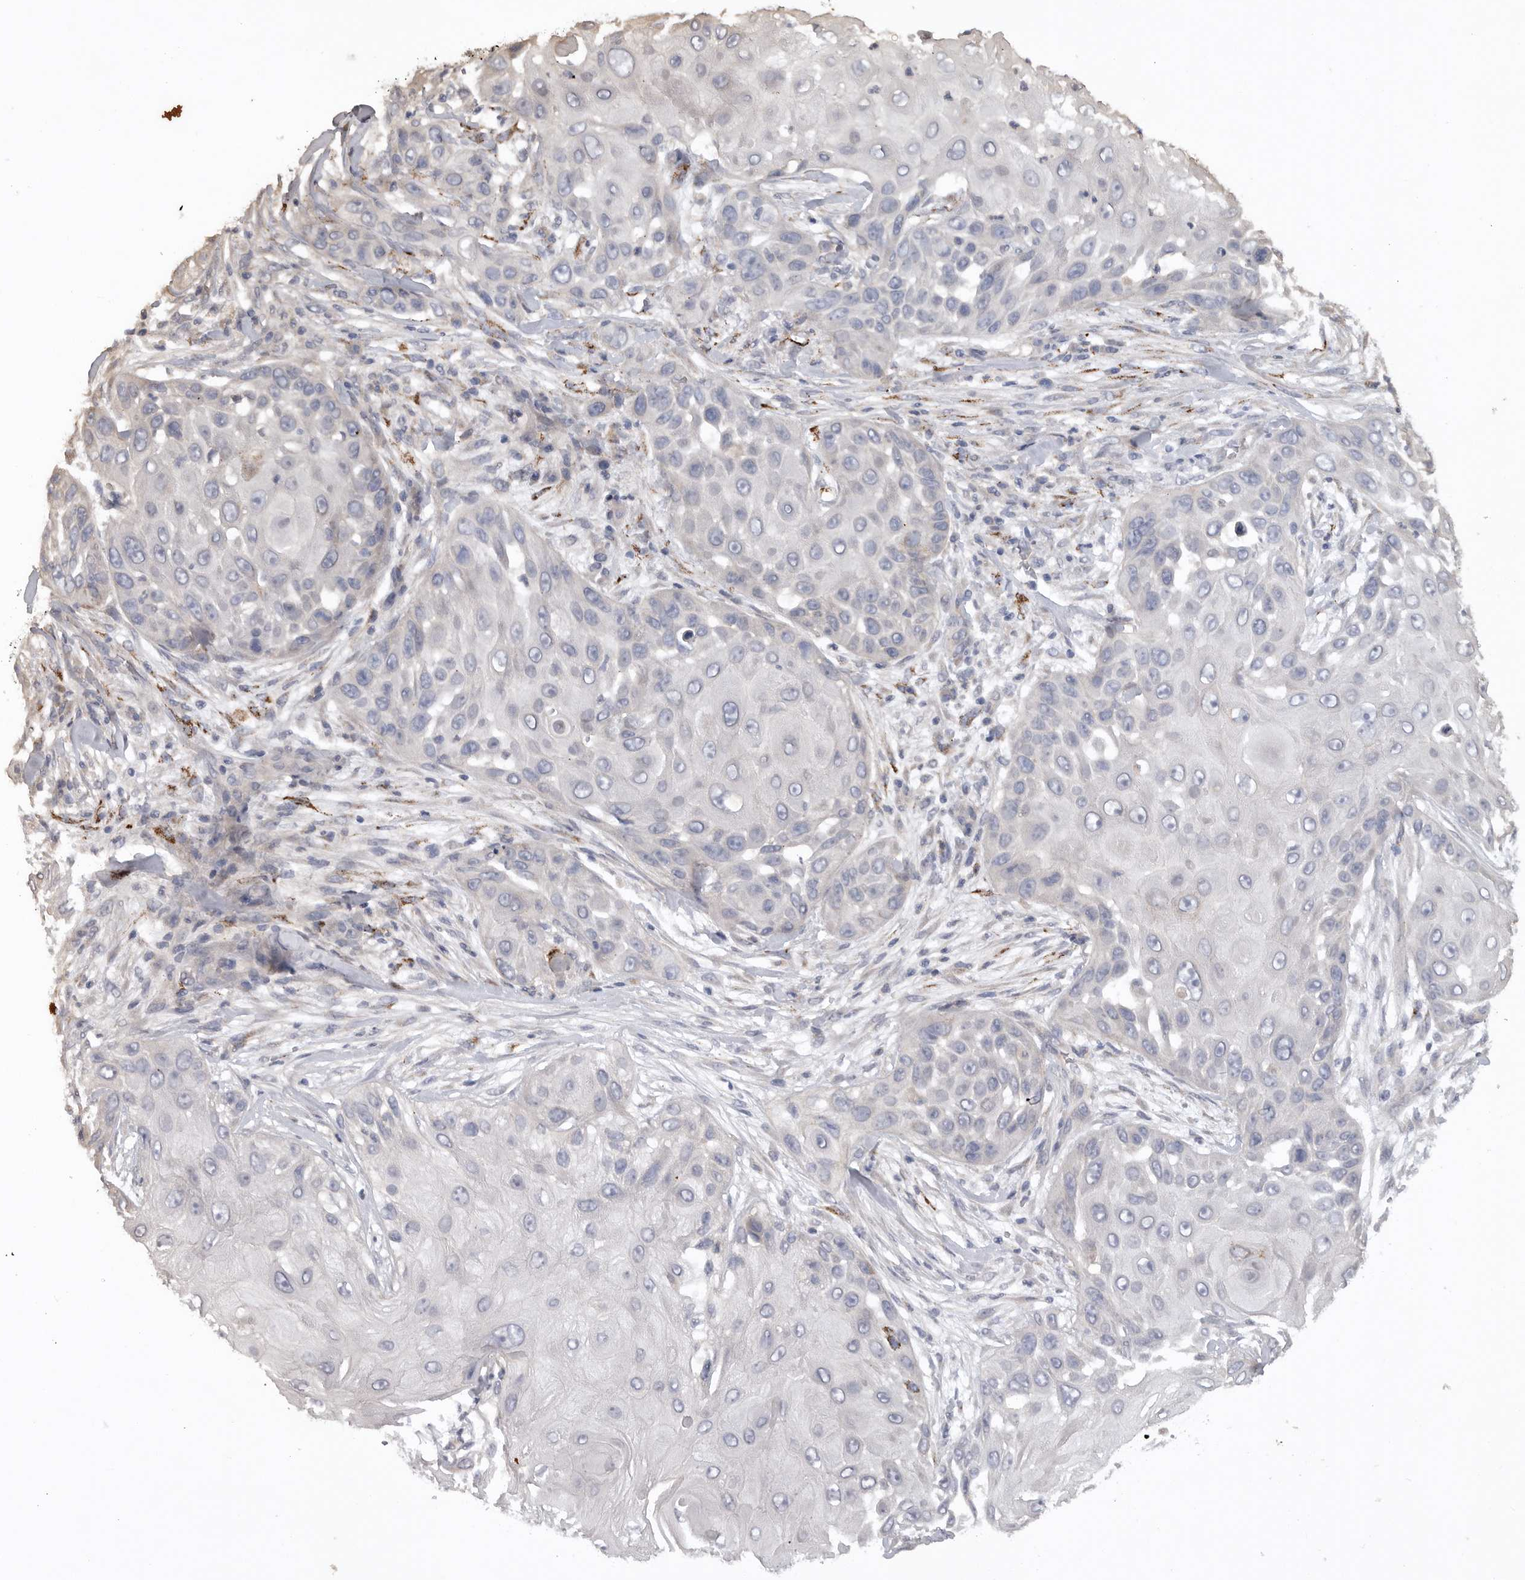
{"staining": {"intensity": "negative", "quantity": "none", "location": "none"}, "tissue": "skin cancer", "cell_type": "Tumor cells", "image_type": "cancer", "snomed": [{"axis": "morphology", "description": "Squamous cell carcinoma, NOS"}, {"axis": "topography", "description": "Skin"}], "caption": "There is no significant staining in tumor cells of skin cancer (squamous cell carcinoma).", "gene": "DHDDS", "patient": {"sex": "female", "age": 44}}